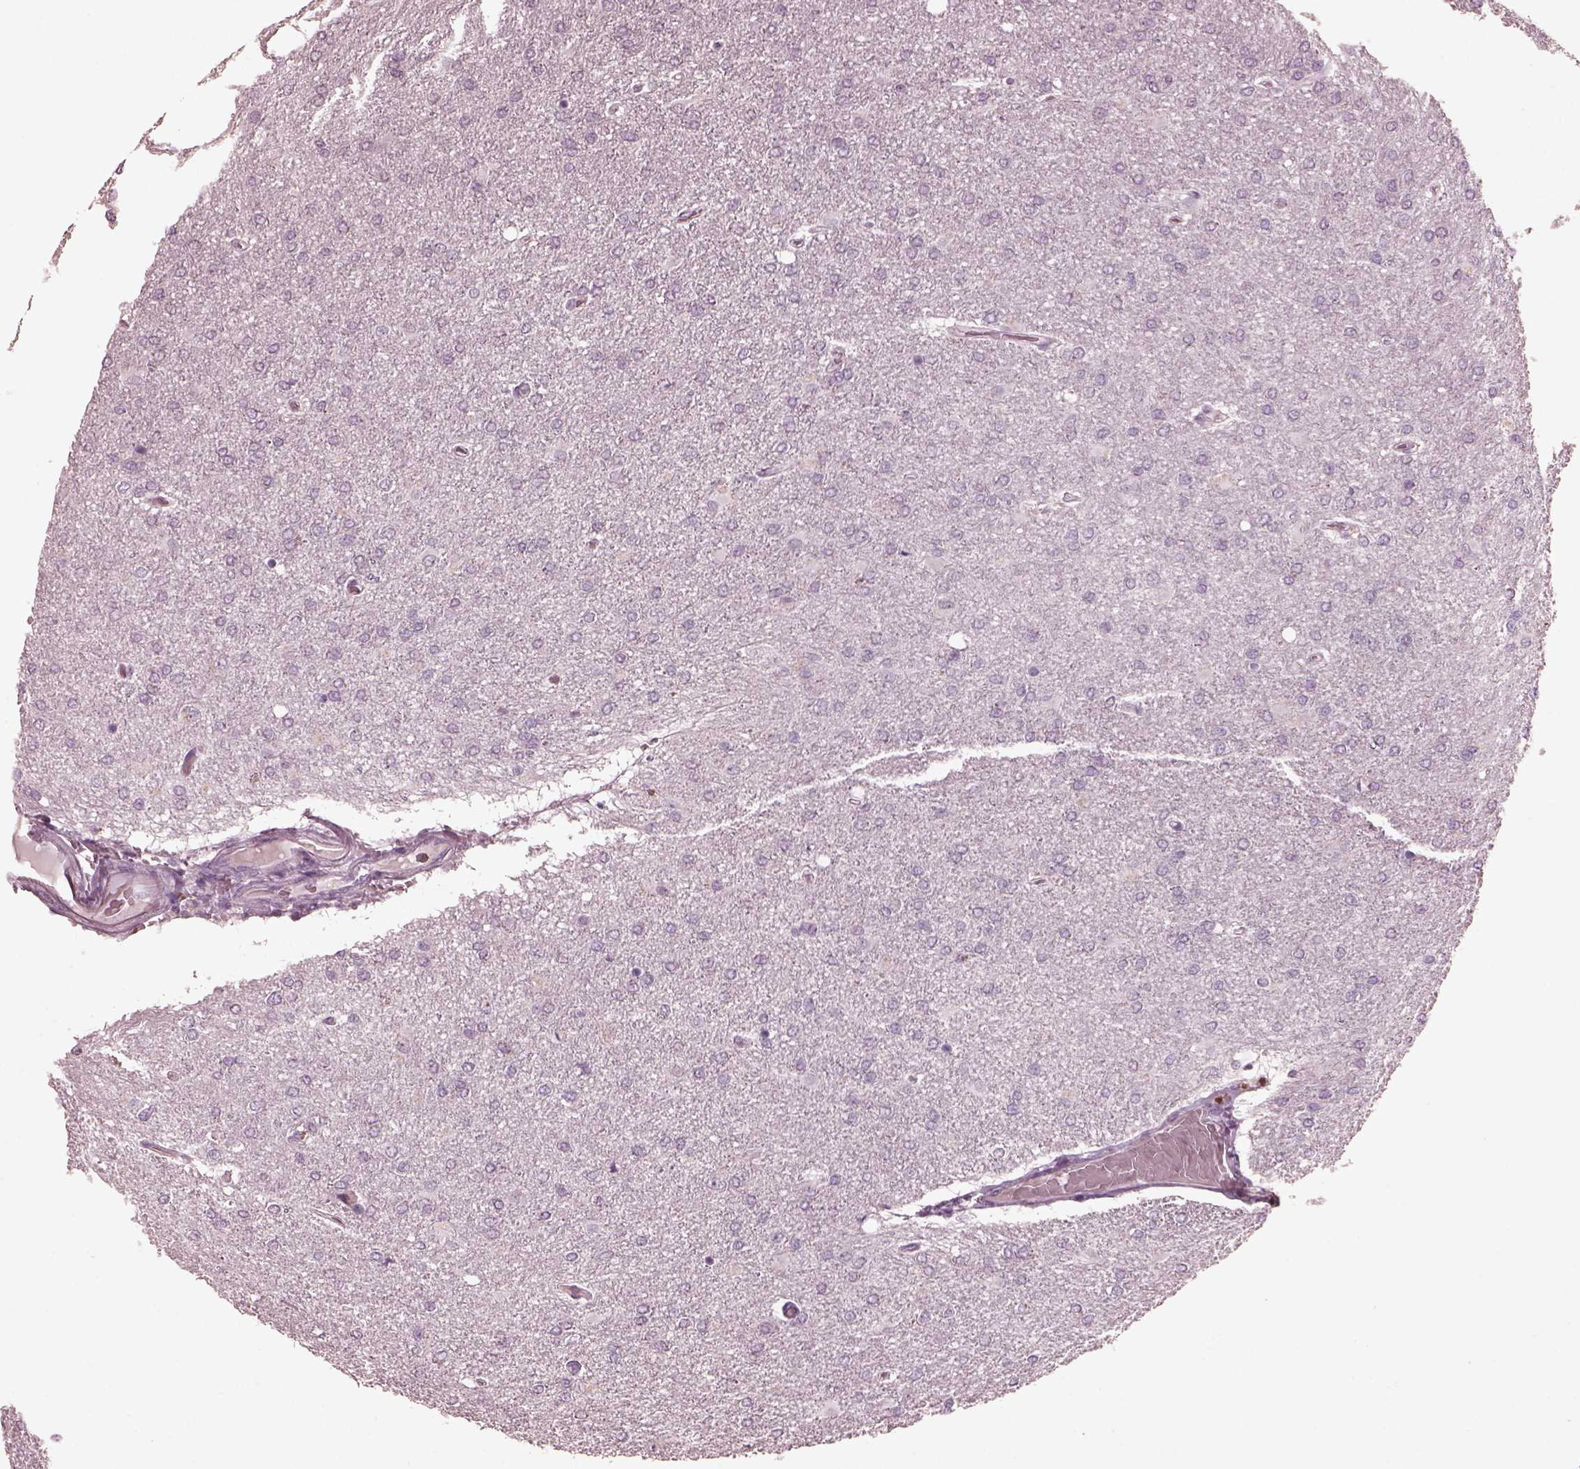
{"staining": {"intensity": "negative", "quantity": "none", "location": "none"}, "tissue": "glioma", "cell_type": "Tumor cells", "image_type": "cancer", "snomed": [{"axis": "morphology", "description": "Glioma, malignant, High grade"}, {"axis": "topography", "description": "Cerebral cortex"}], "caption": "High magnification brightfield microscopy of high-grade glioma (malignant) stained with DAB (brown) and counterstained with hematoxylin (blue): tumor cells show no significant expression.", "gene": "CGA", "patient": {"sex": "male", "age": 70}}